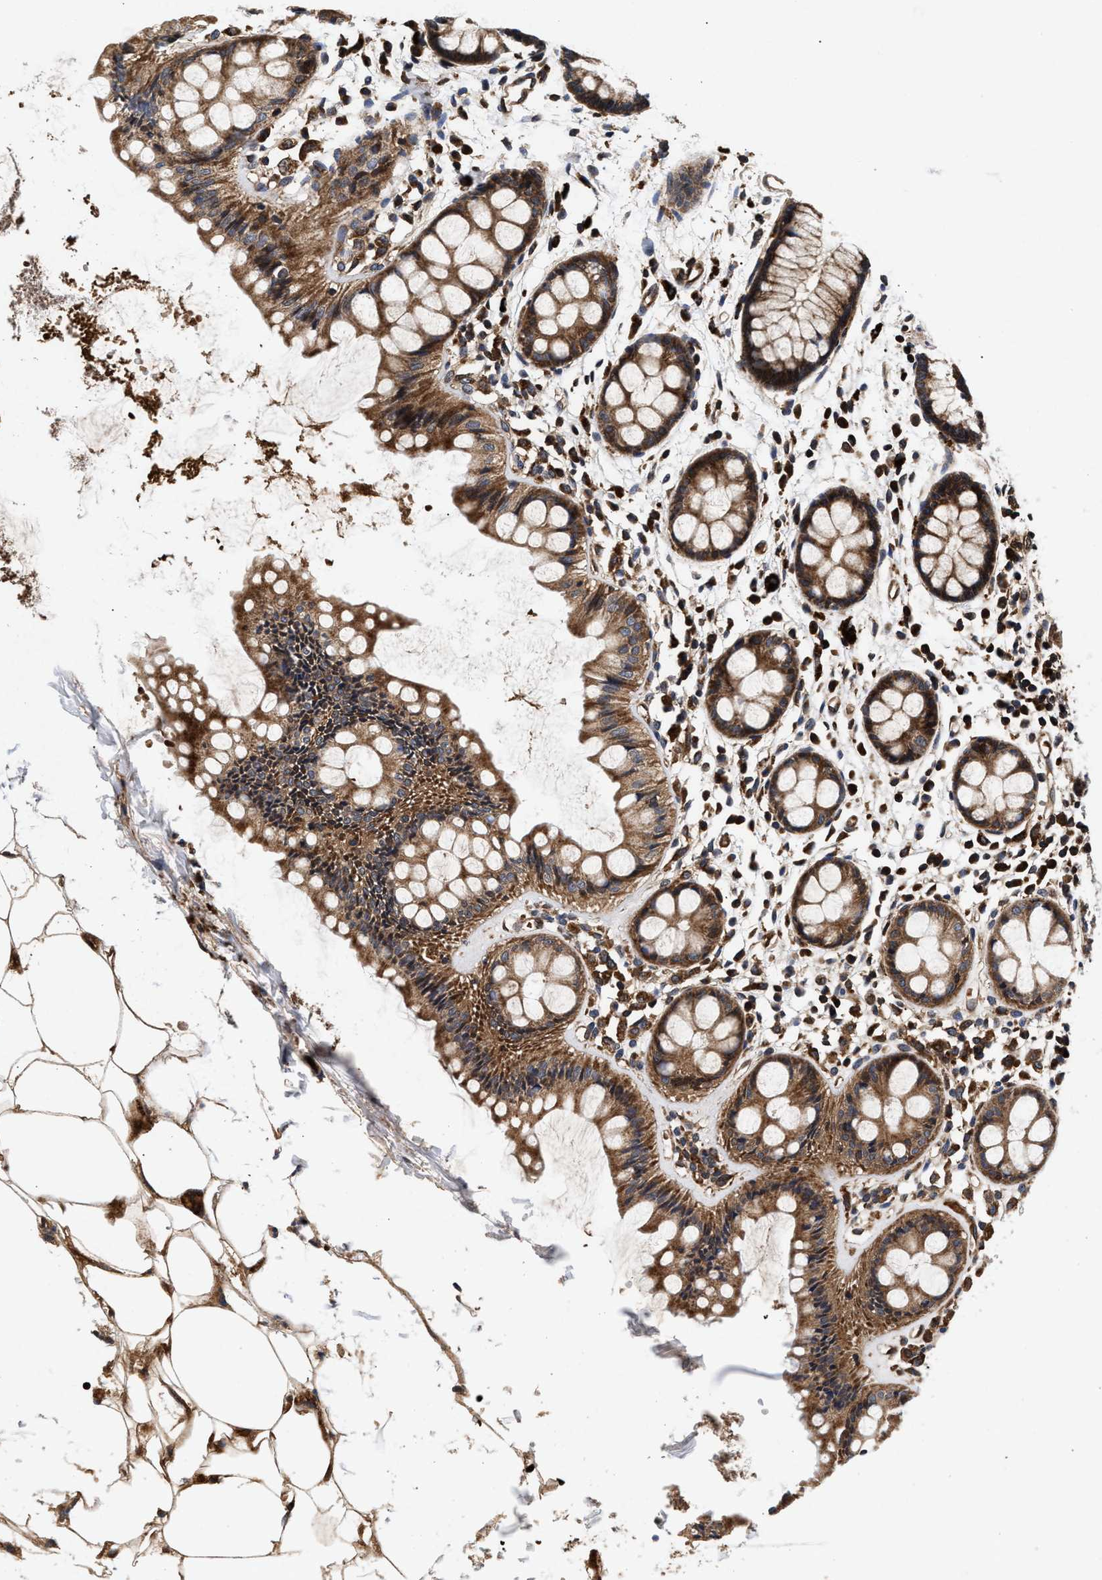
{"staining": {"intensity": "strong", "quantity": ">75%", "location": "cytoplasmic/membranous"}, "tissue": "rectum", "cell_type": "Glandular cells", "image_type": "normal", "snomed": [{"axis": "morphology", "description": "Normal tissue, NOS"}, {"axis": "topography", "description": "Rectum"}], "caption": "A photomicrograph showing strong cytoplasmic/membranous expression in about >75% of glandular cells in unremarkable rectum, as visualized by brown immunohistochemical staining.", "gene": "NFKB2", "patient": {"sex": "female", "age": 66}}